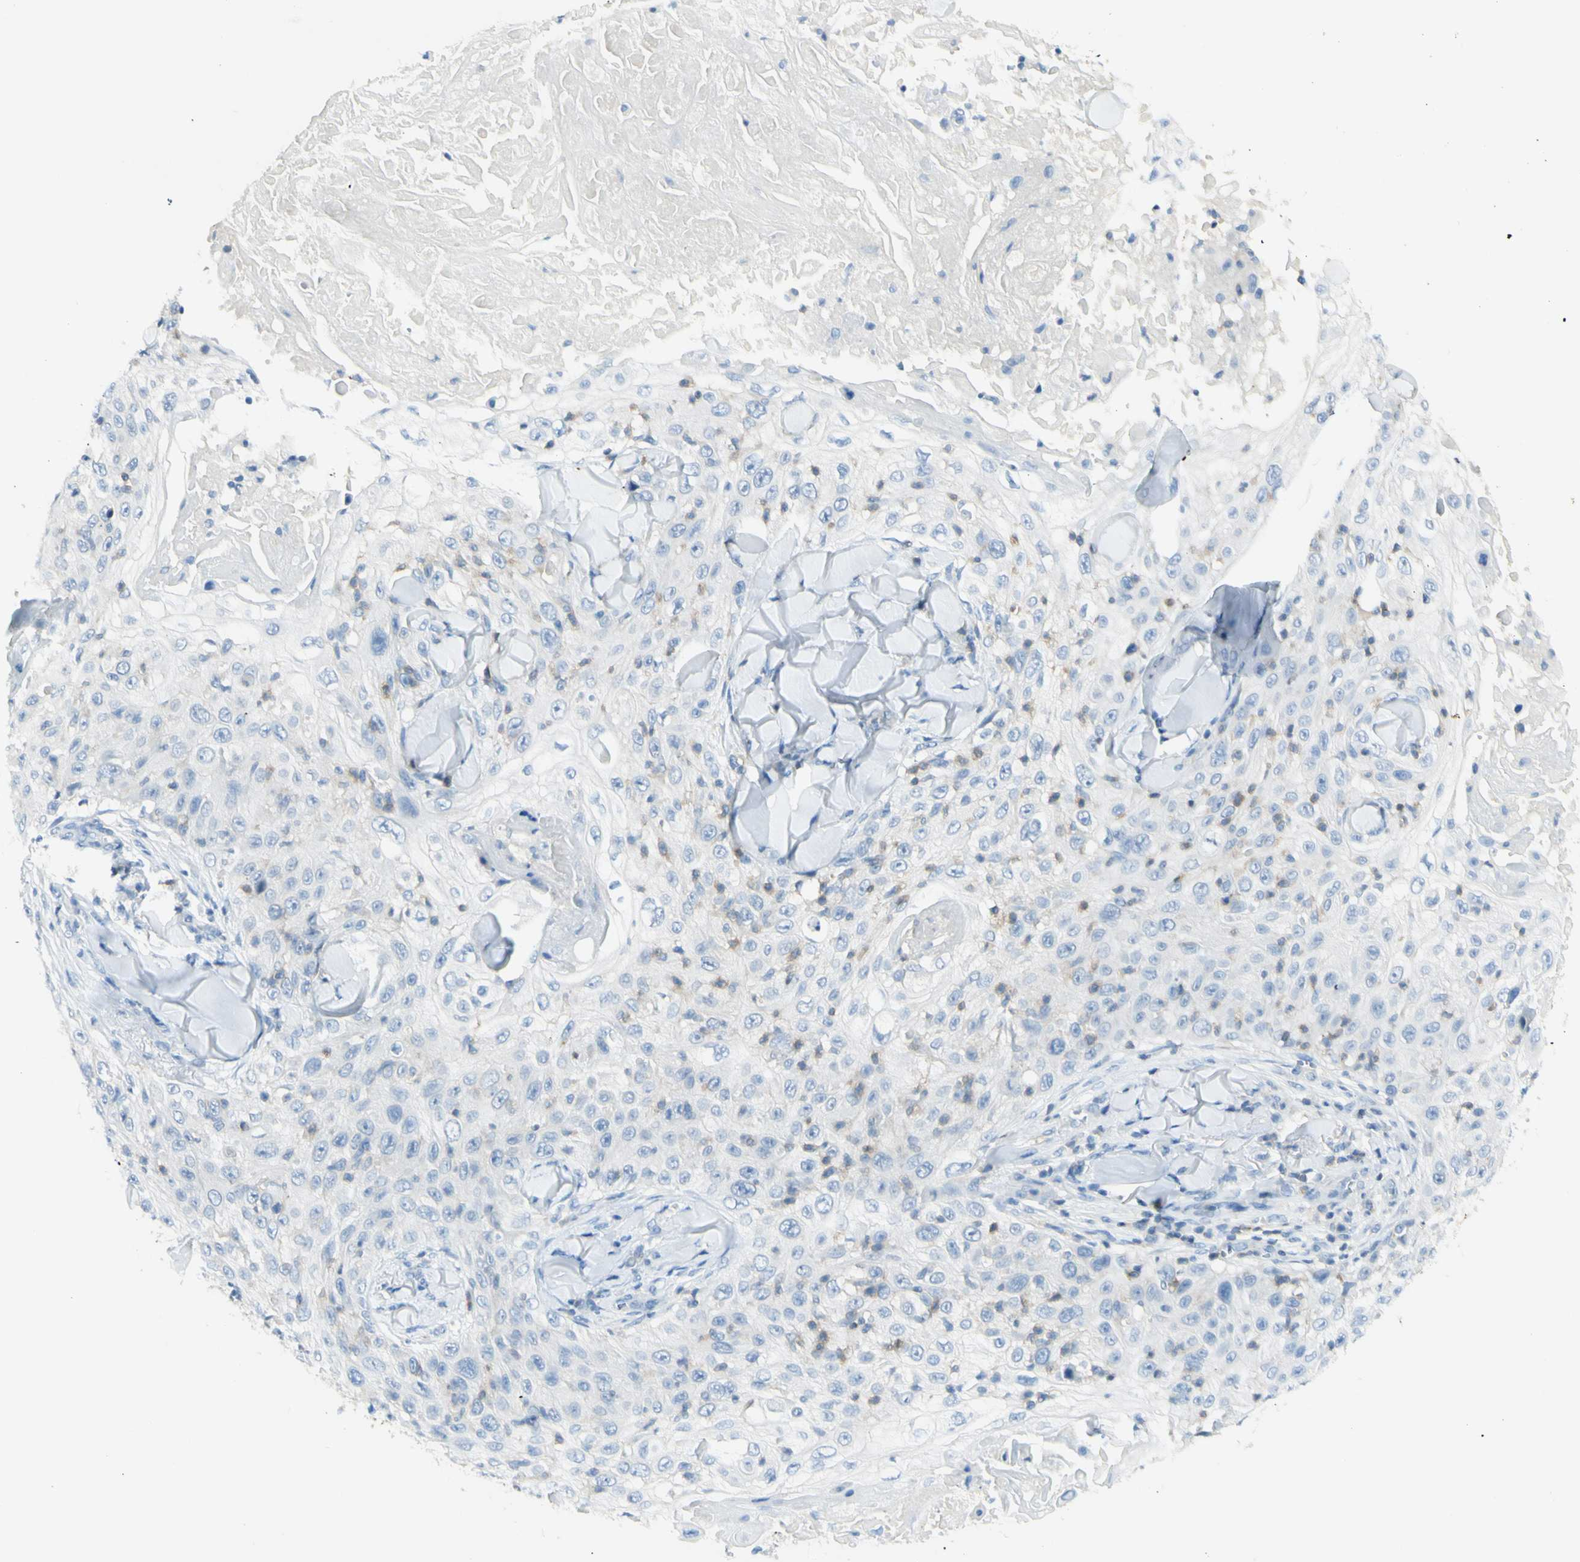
{"staining": {"intensity": "weak", "quantity": "<25%", "location": "cytoplasmic/membranous"}, "tissue": "skin cancer", "cell_type": "Tumor cells", "image_type": "cancer", "snomed": [{"axis": "morphology", "description": "Squamous cell carcinoma, NOS"}, {"axis": "topography", "description": "Skin"}], "caption": "This histopathology image is of skin cancer (squamous cell carcinoma) stained with IHC to label a protein in brown with the nuclei are counter-stained blue. There is no expression in tumor cells.", "gene": "GDF15", "patient": {"sex": "male", "age": 86}}